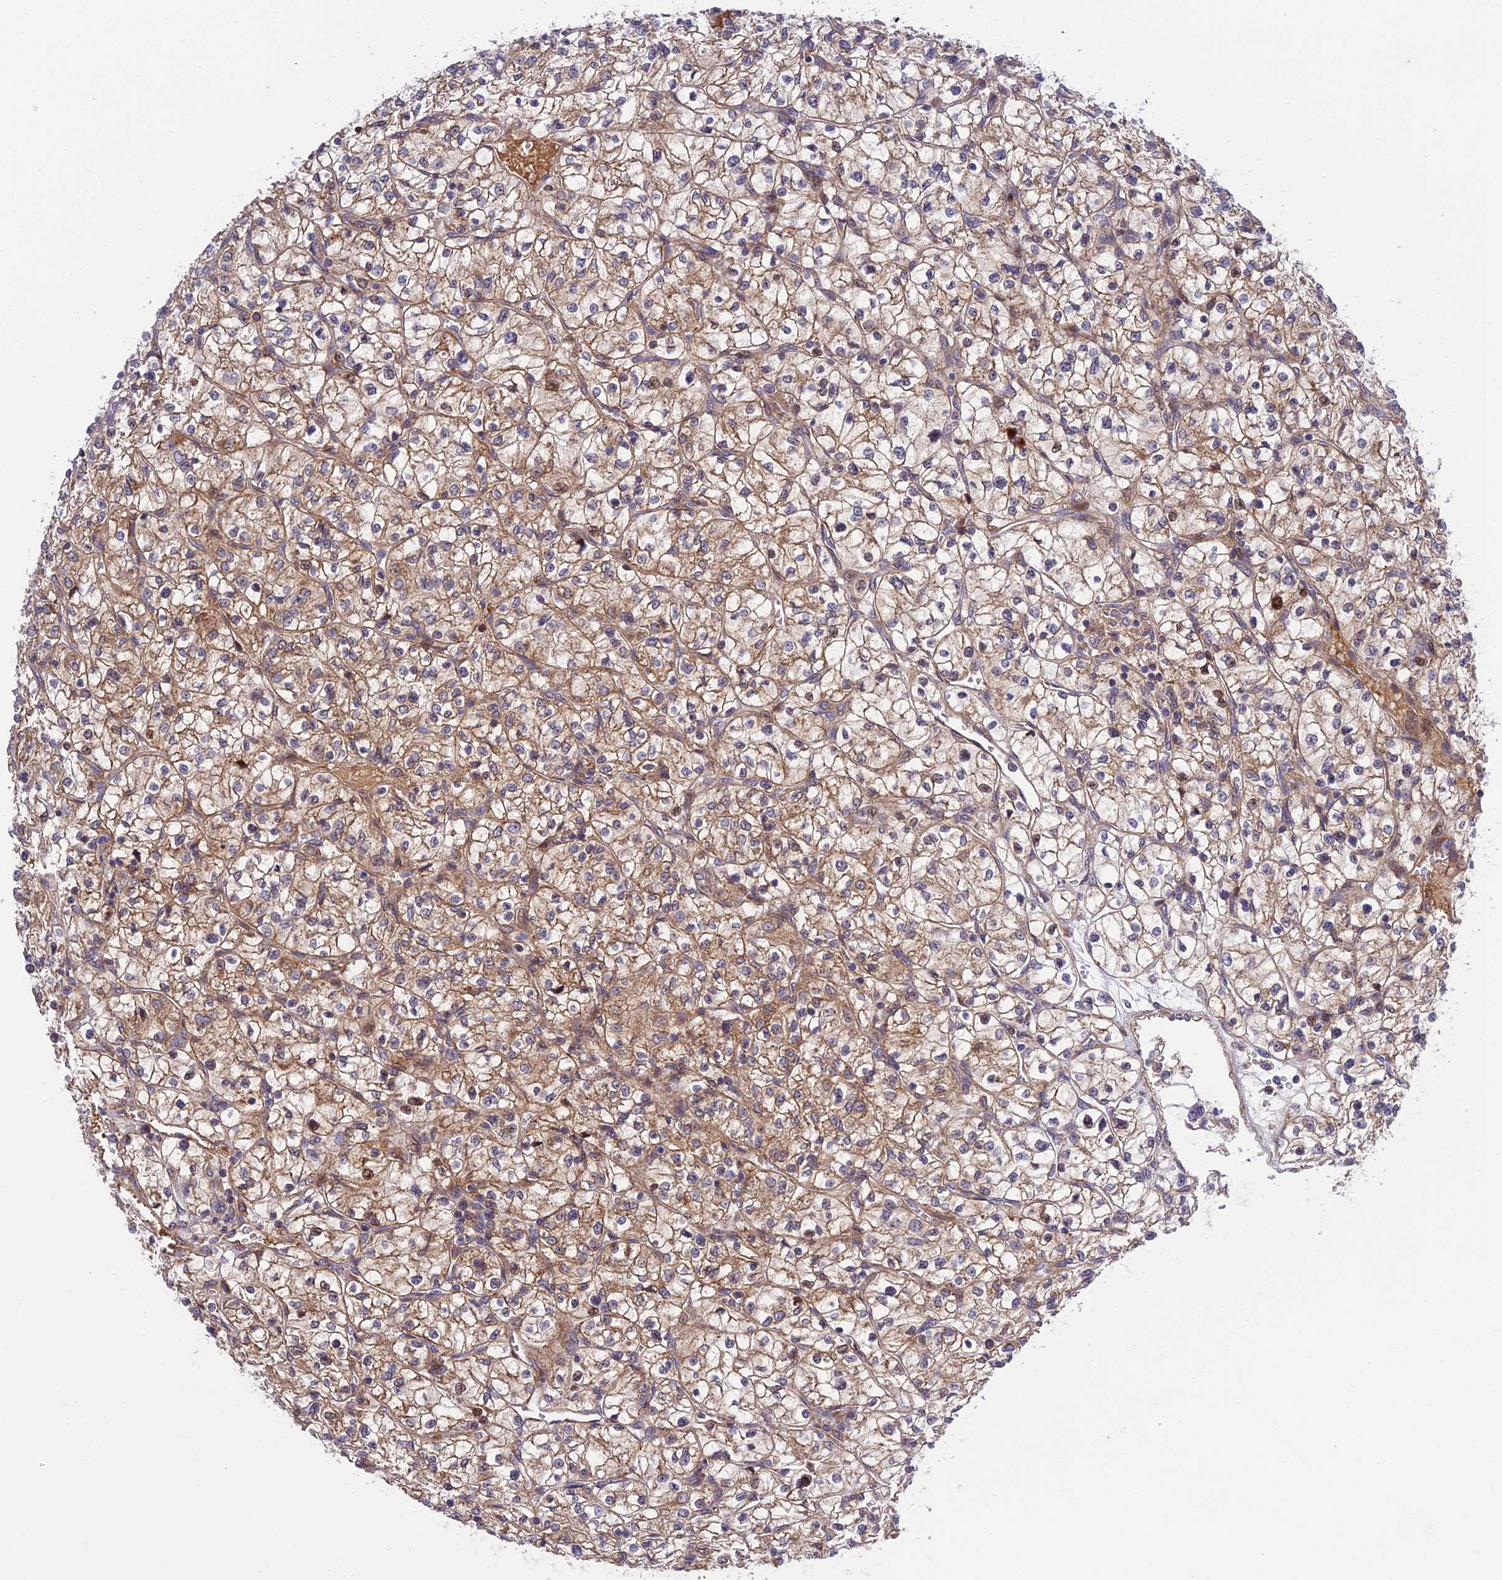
{"staining": {"intensity": "moderate", "quantity": ">75%", "location": "cytoplasmic/membranous,nuclear"}, "tissue": "renal cancer", "cell_type": "Tumor cells", "image_type": "cancer", "snomed": [{"axis": "morphology", "description": "Adenocarcinoma, NOS"}, {"axis": "topography", "description": "Kidney"}], "caption": "IHC (DAB (3,3'-diaminobenzidine)) staining of renal cancer exhibits moderate cytoplasmic/membranous and nuclear protein positivity in about >75% of tumor cells. (IHC, brightfield microscopy, high magnification).", "gene": "PLEKHG2", "patient": {"sex": "female", "age": 64}}